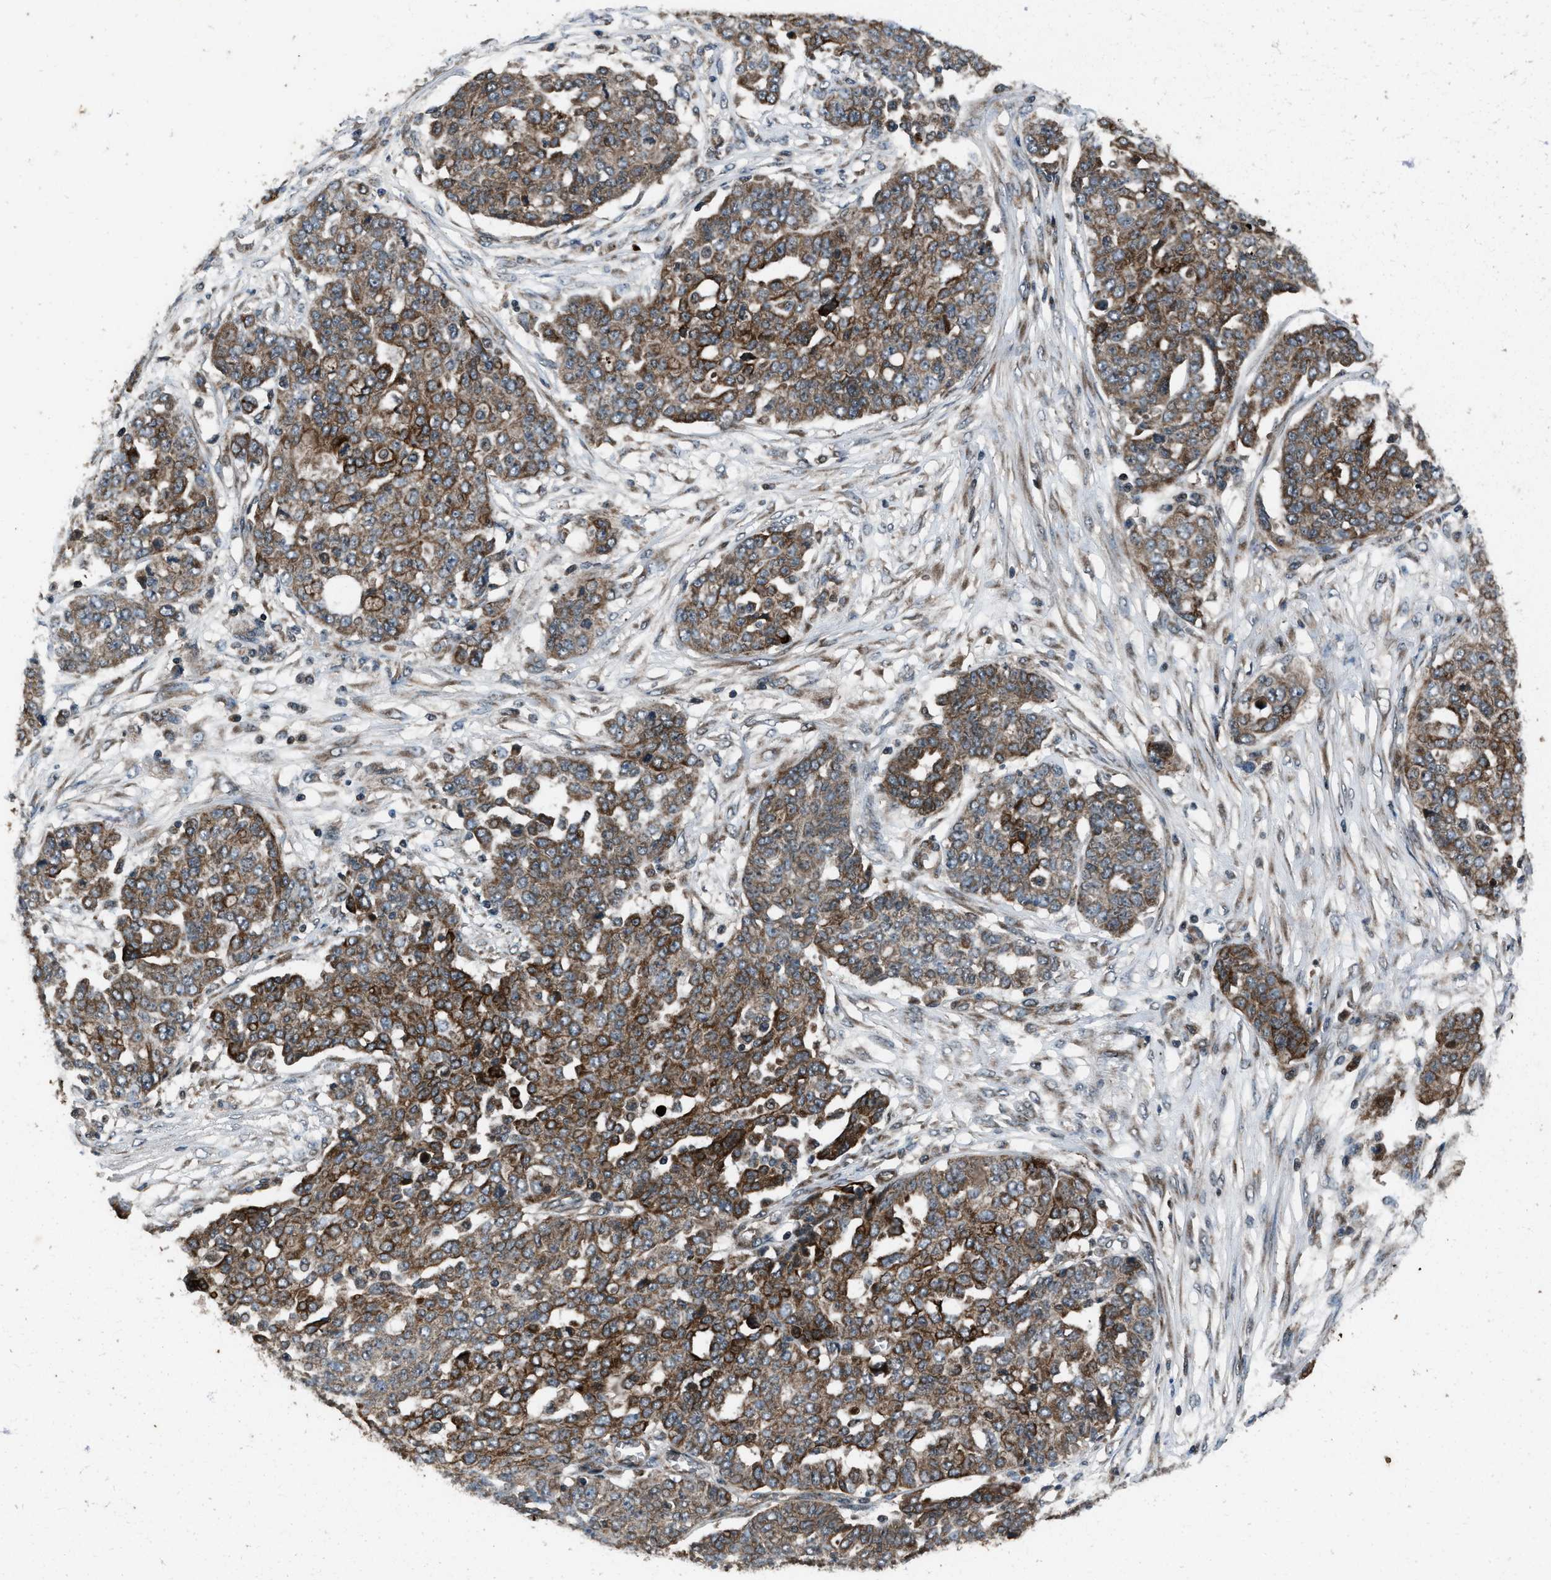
{"staining": {"intensity": "moderate", "quantity": ">75%", "location": "cytoplasmic/membranous"}, "tissue": "ovarian cancer", "cell_type": "Tumor cells", "image_type": "cancer", "snomed": [{"axis": "morphology", "description": "Cystadenocarcinoma, serous, NOS"}, {"axis": "topography", "description": "Soft tissue"}, {"axis": "topography", "description": "Ovary"}], "caption": "Protein expression analysis of human ovarian cancer reveals moderate cytoplasmic/membranous staining in about >75% of tumor cells.", "gene": "IRAK4", "patient": {"sex": "female", "age": 57}}